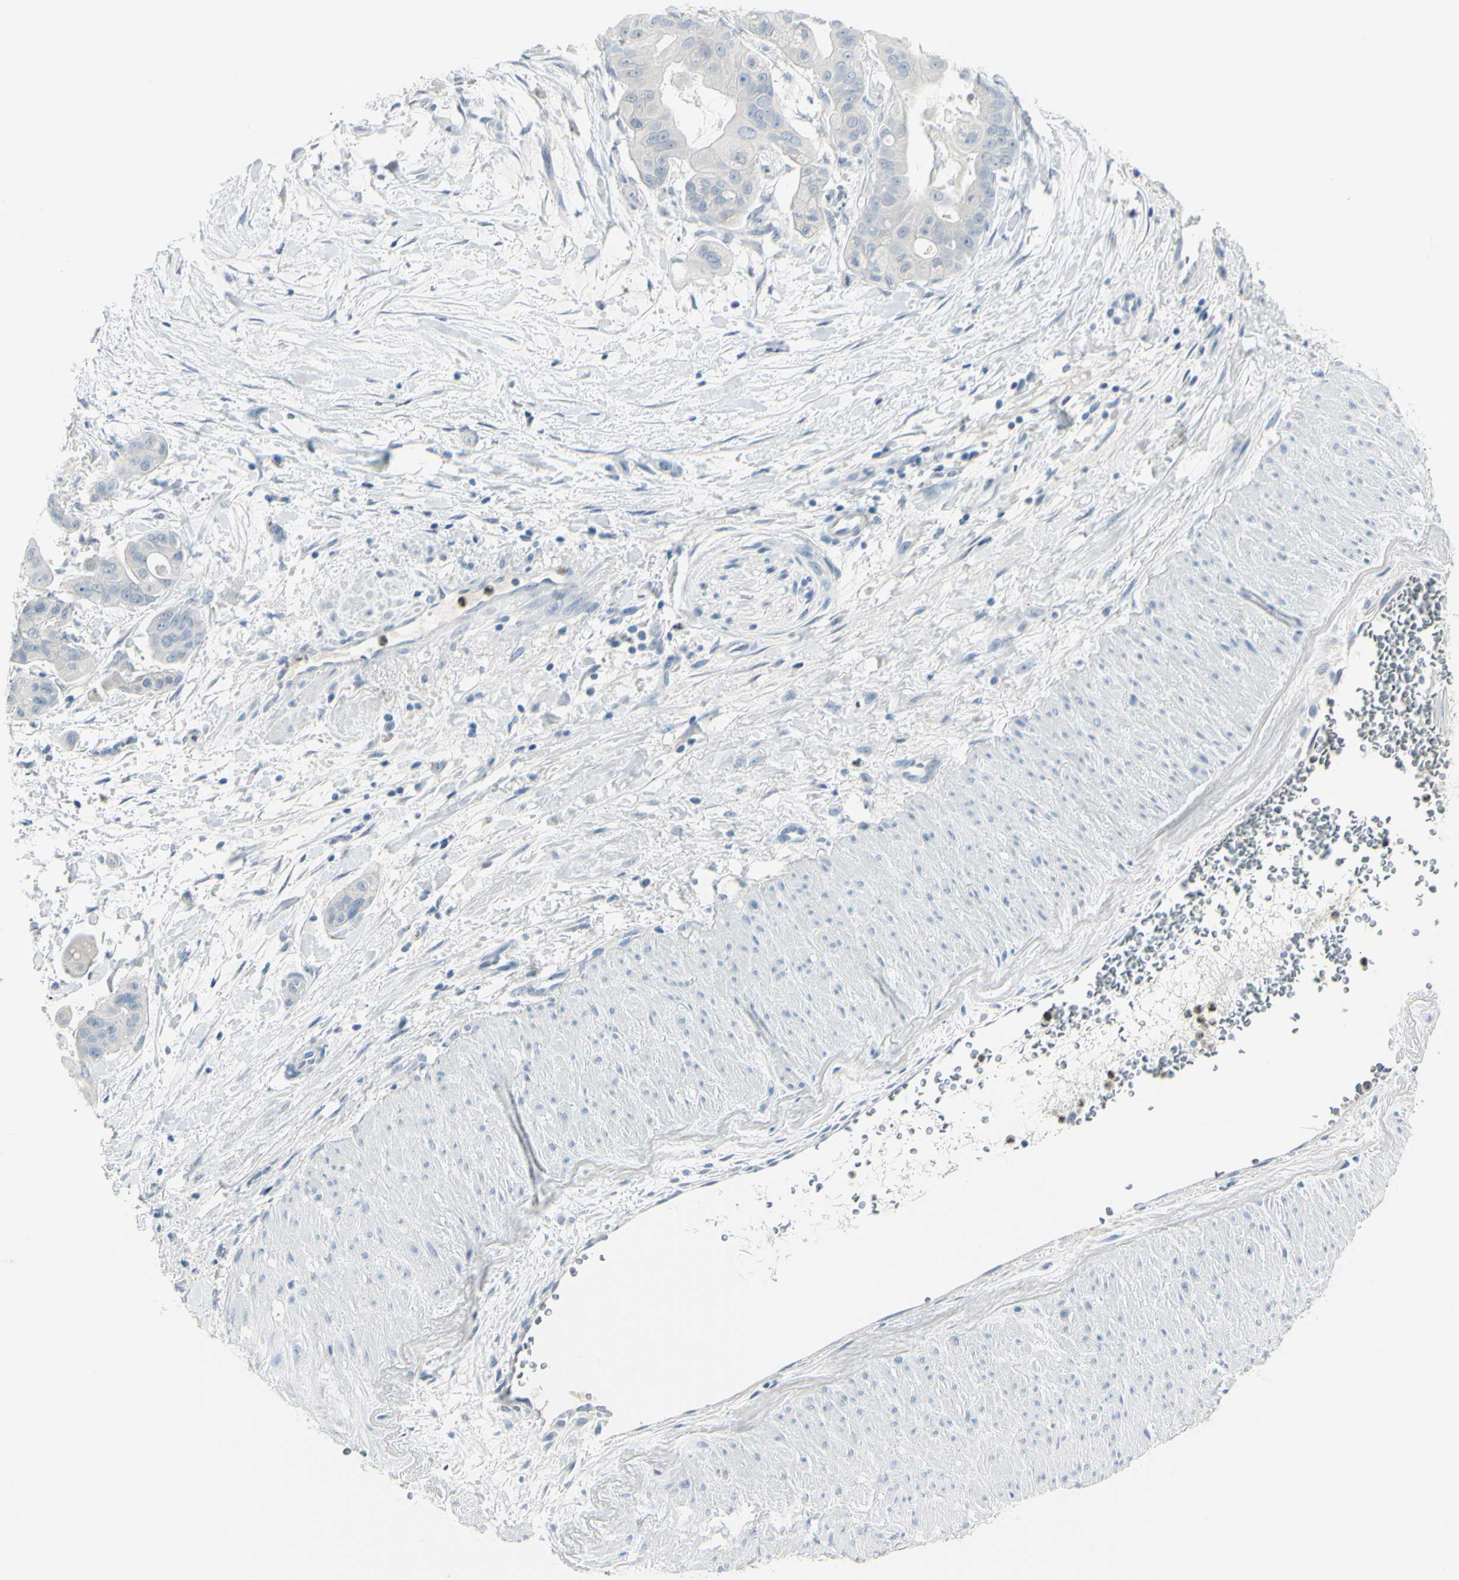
{"staining": {"intensity": "negative", "quantity": "none", "location": "none"}, "tissue": "pancreatic cancer", "cell_type": "Tumor cells", "image_type": "cancer", "snomed": [{"axis": "morphology", "description": "Adenocarcinoma, NOS"}, {"axis": "topography", "description": "Pancreas"}], "caption": "The immunohistochemistry micrograph has no significant staining in tumor cells of pancreatic adenocarcinoma tissue.", "gene": "ZNF557", "patient": {"sex": "female", "age": 75}}